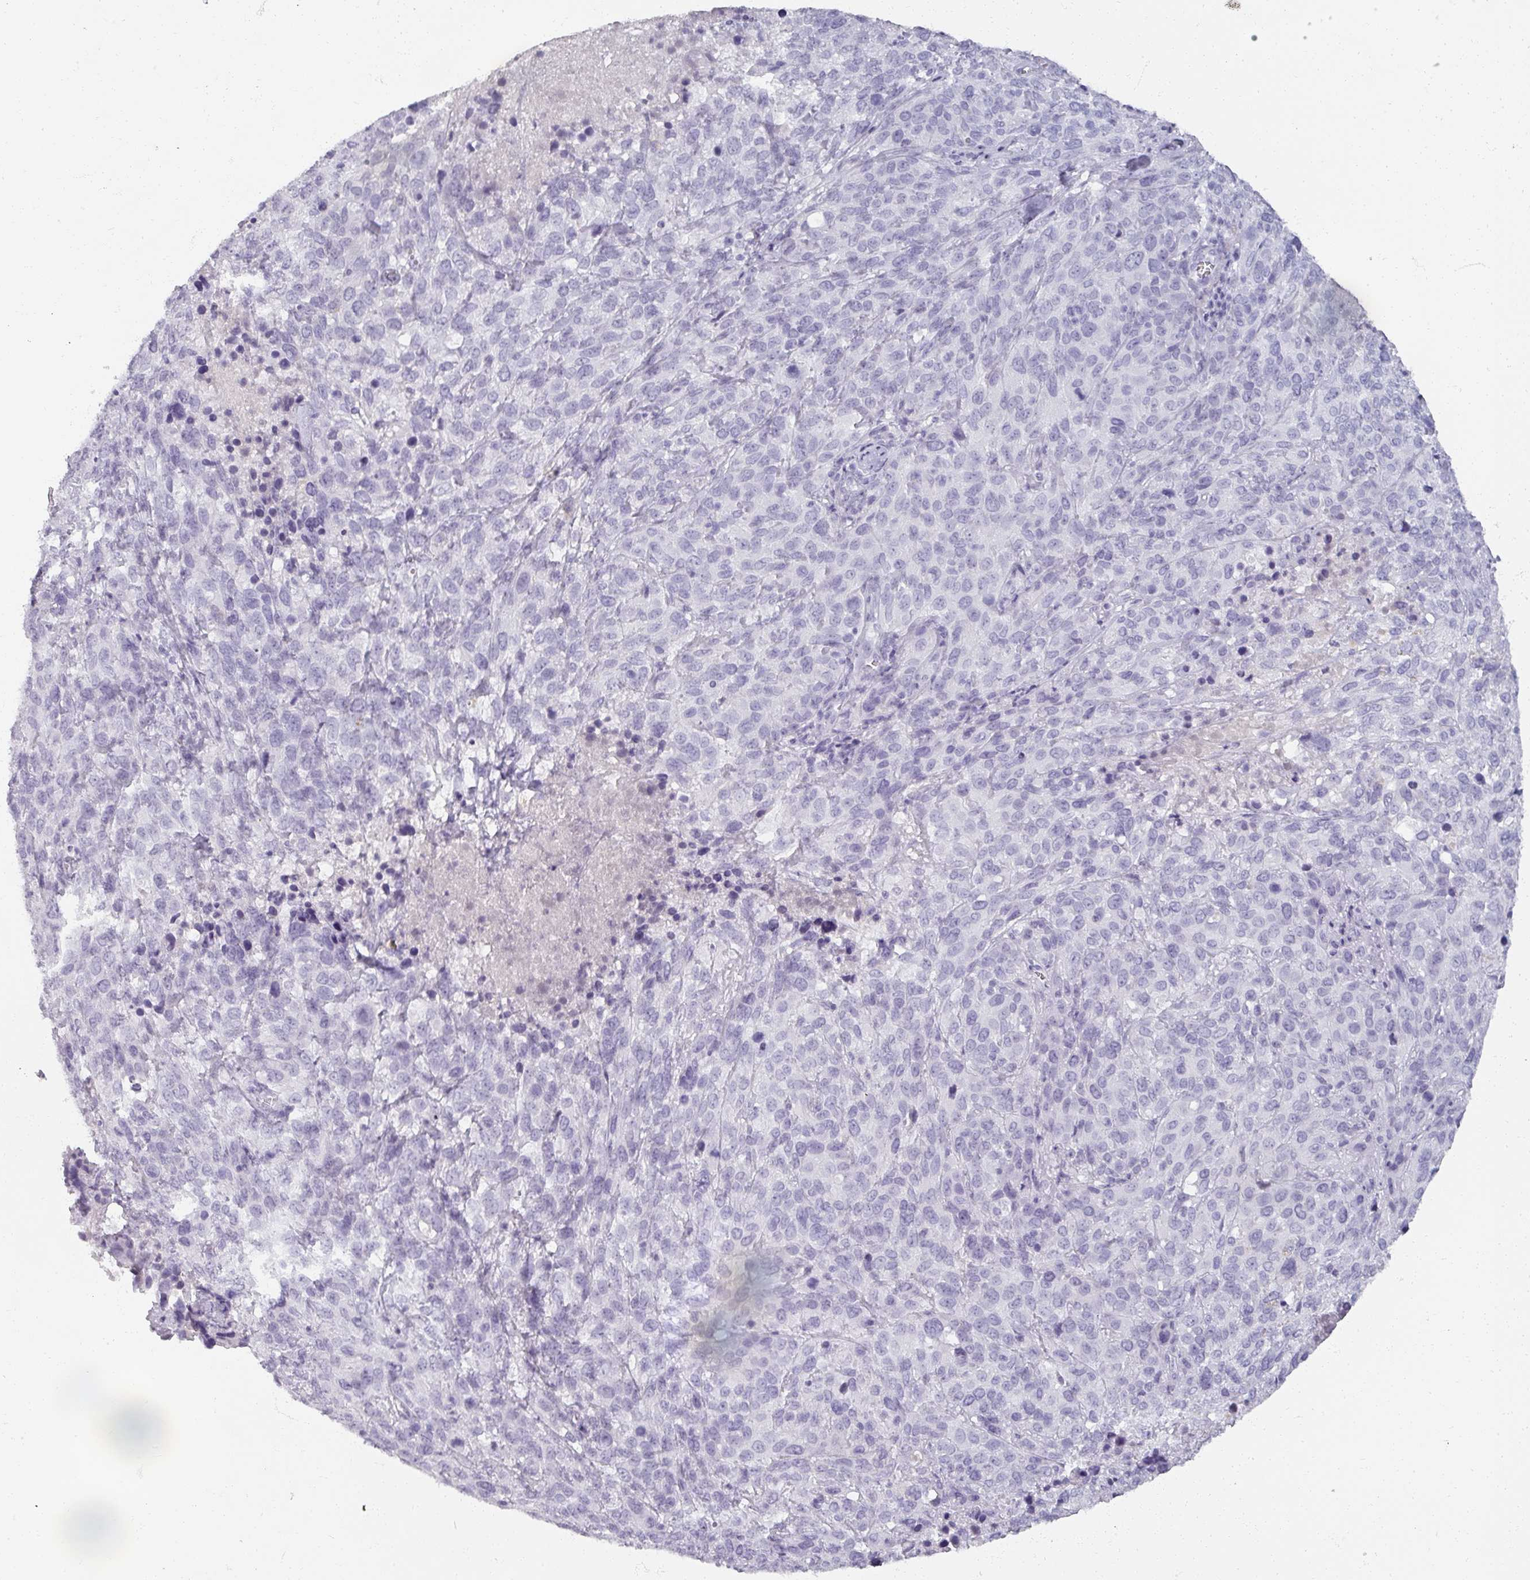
{"staining": {"intensity": "negative", "quantity": "none", "location": "none"}, "tissue": "cervical cancer", "cell_type": "Tumor cells", "image_type": "cancer", "snomed": [{"axis": "morphology", "description": "Squamous cell carcinoma, NOS"}, {"axis": "topography", "description": "Cervix"}], "caption": "High magnification brightfield microscopy of cervical cancer (squamous cell carcinoma) stained with DAB (brown) and counterstained with hematoxylin (blue): tumor cells show no significant expression.", "gene": "REG3G", "patient": {"sex": "female", "age": 51}}